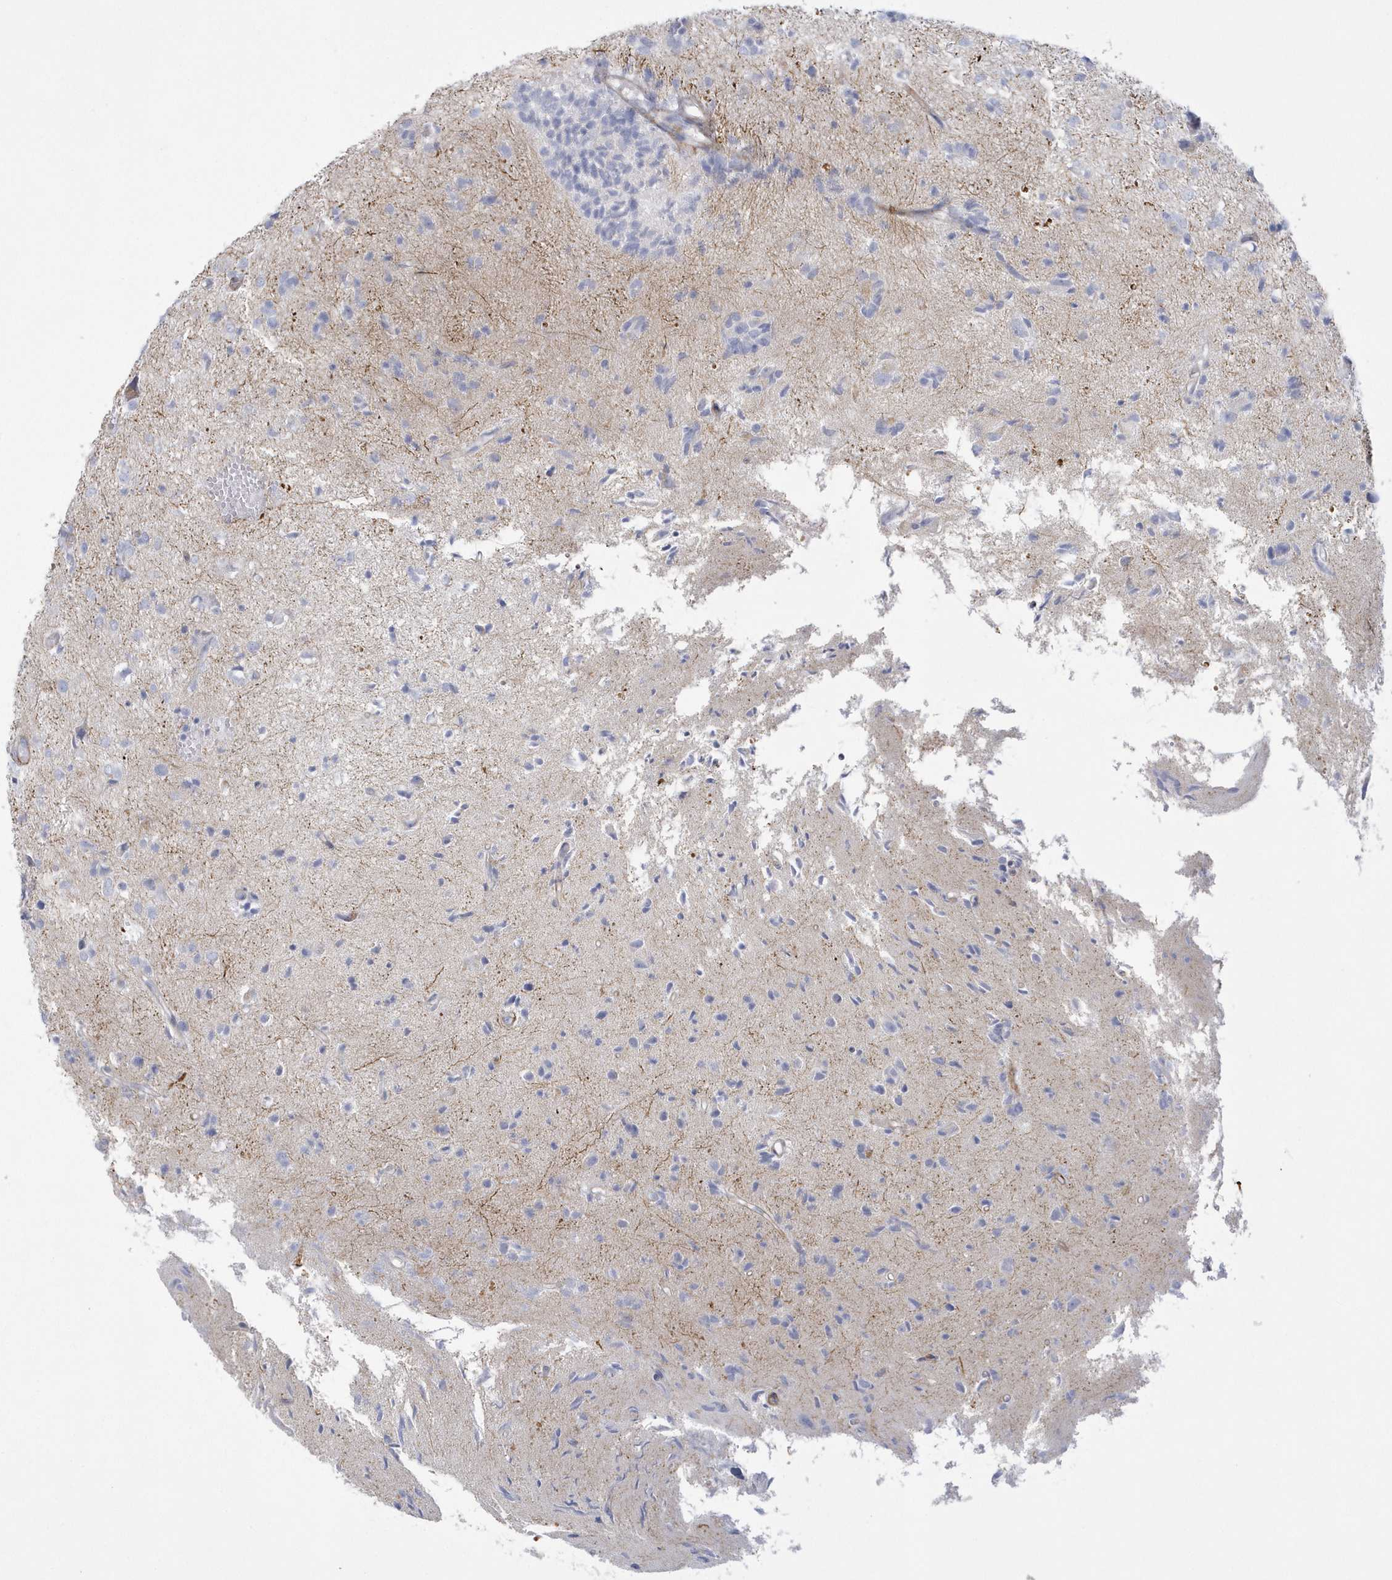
{"staining": {"intensity": "negative", "quantity": "none", "location": "none"}, "tissue": "glioma", "cell_type": "Tumor cells", "image_type": "cancer", "snomed": [{"axis": "morphology", "description": "Glioma, malignant, High grade"}, {"axis": "topography", "description": "Brain"}], "caption": "Immunohistochemical staining of human malignant glioma (high-grade) reveals no significant staining in tumor cells.", "gene": "WDR27", "patient": {"sex": "female", "age": 59}}